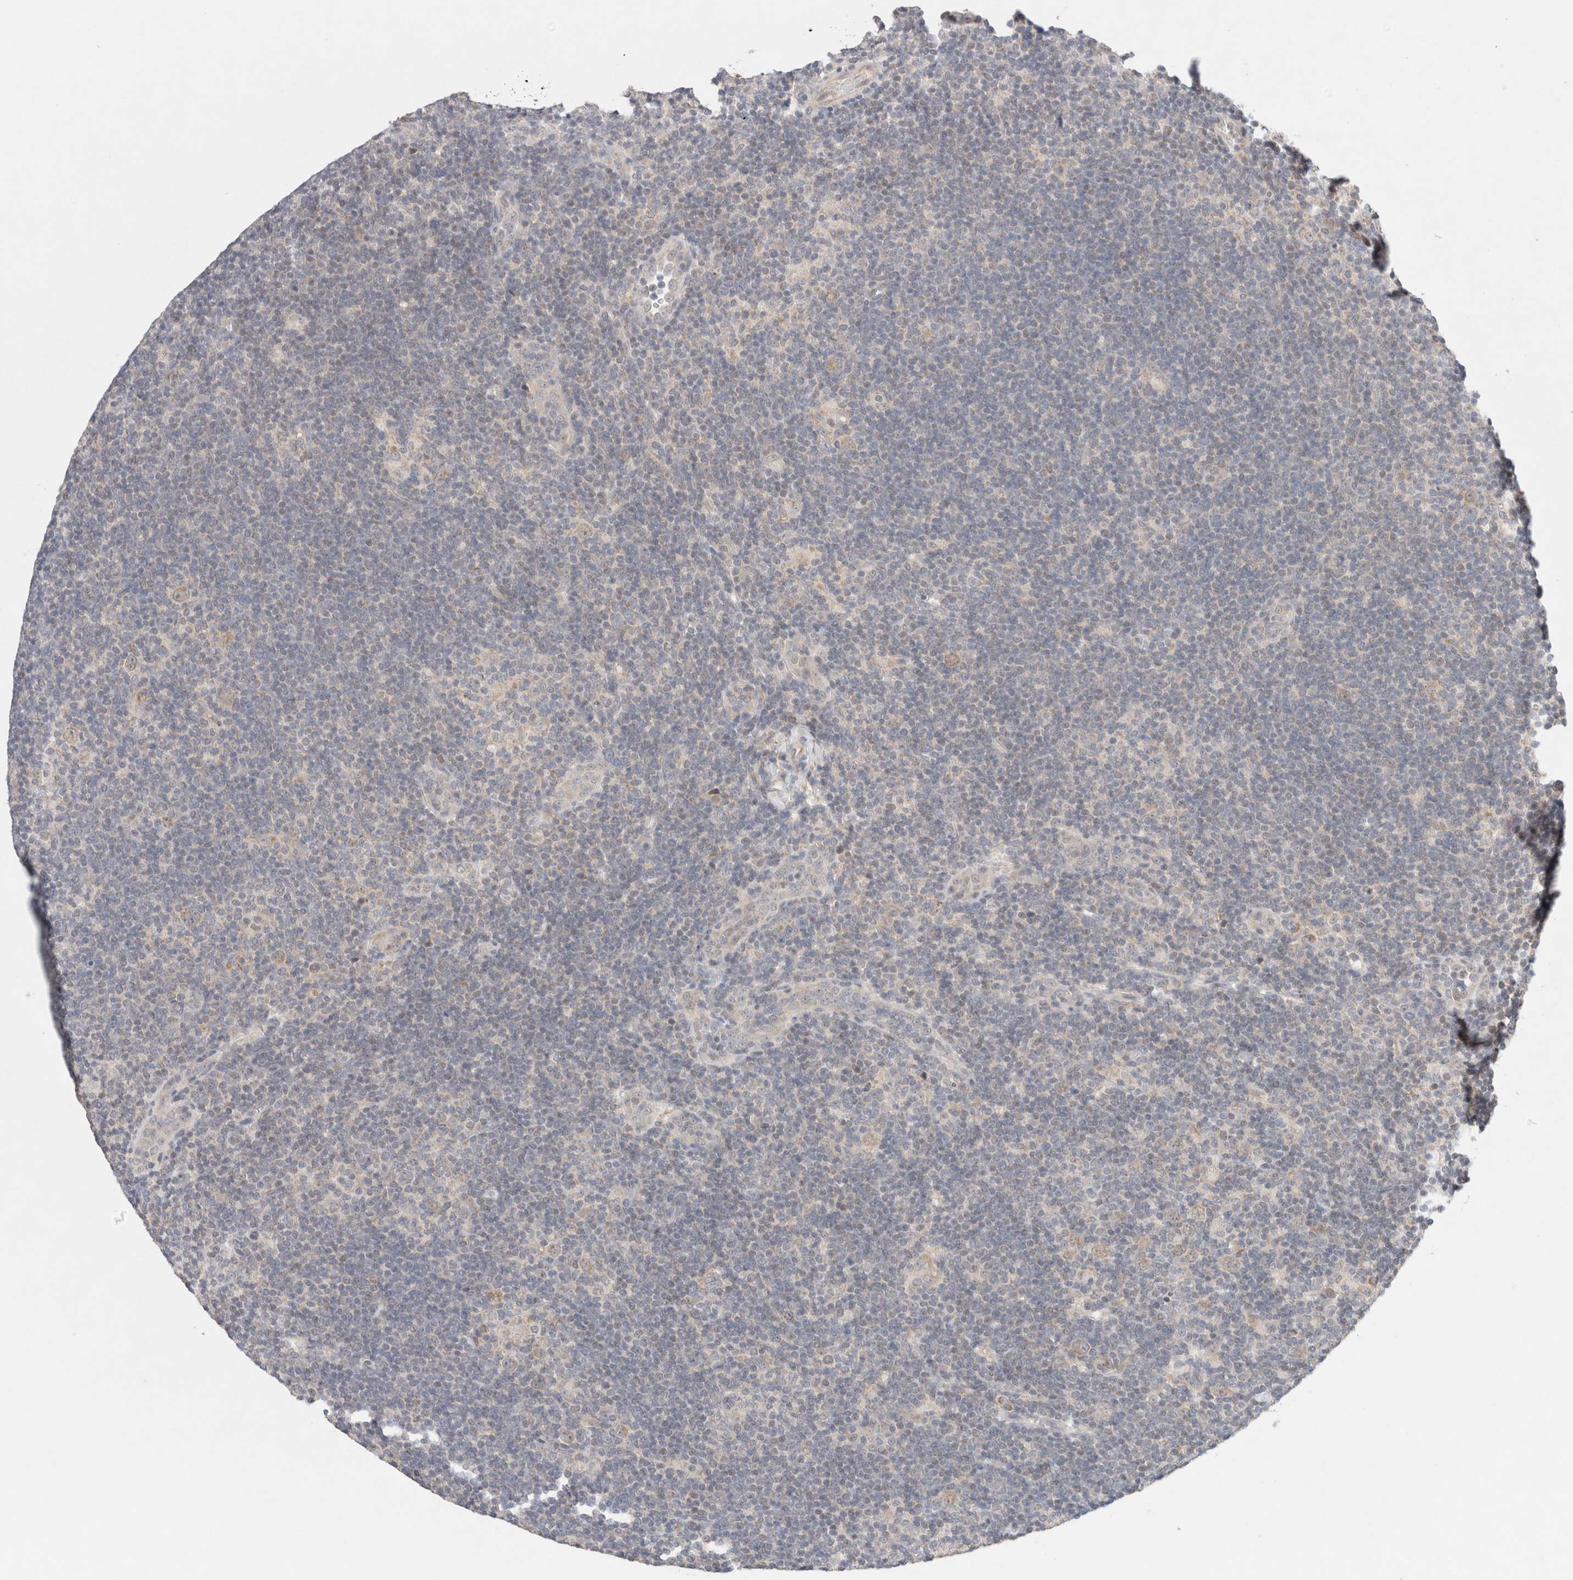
{"staining": {"intensity": "weak", "quantity": "25%-75%", "location": "cytoplasmic/membranous"}, "tissue": "lymphoma", "cell_type": "Tumor cells", "image_type": "cancer", "snomed": [{"axis": "morphology", "description": "Hodgkin's disease, NOS"}, {"axis": "topography", "description": "Lymph node"}], "caption": "A micrograph showing weak cytoplasmic/membranous expression in approximately 25%-75% of tumor cells in Hodgkin's disease, as visualized by brown immunohistochemical staining.", "gene": "ERI3", "patient": {"sex": "female", "age": 57}}